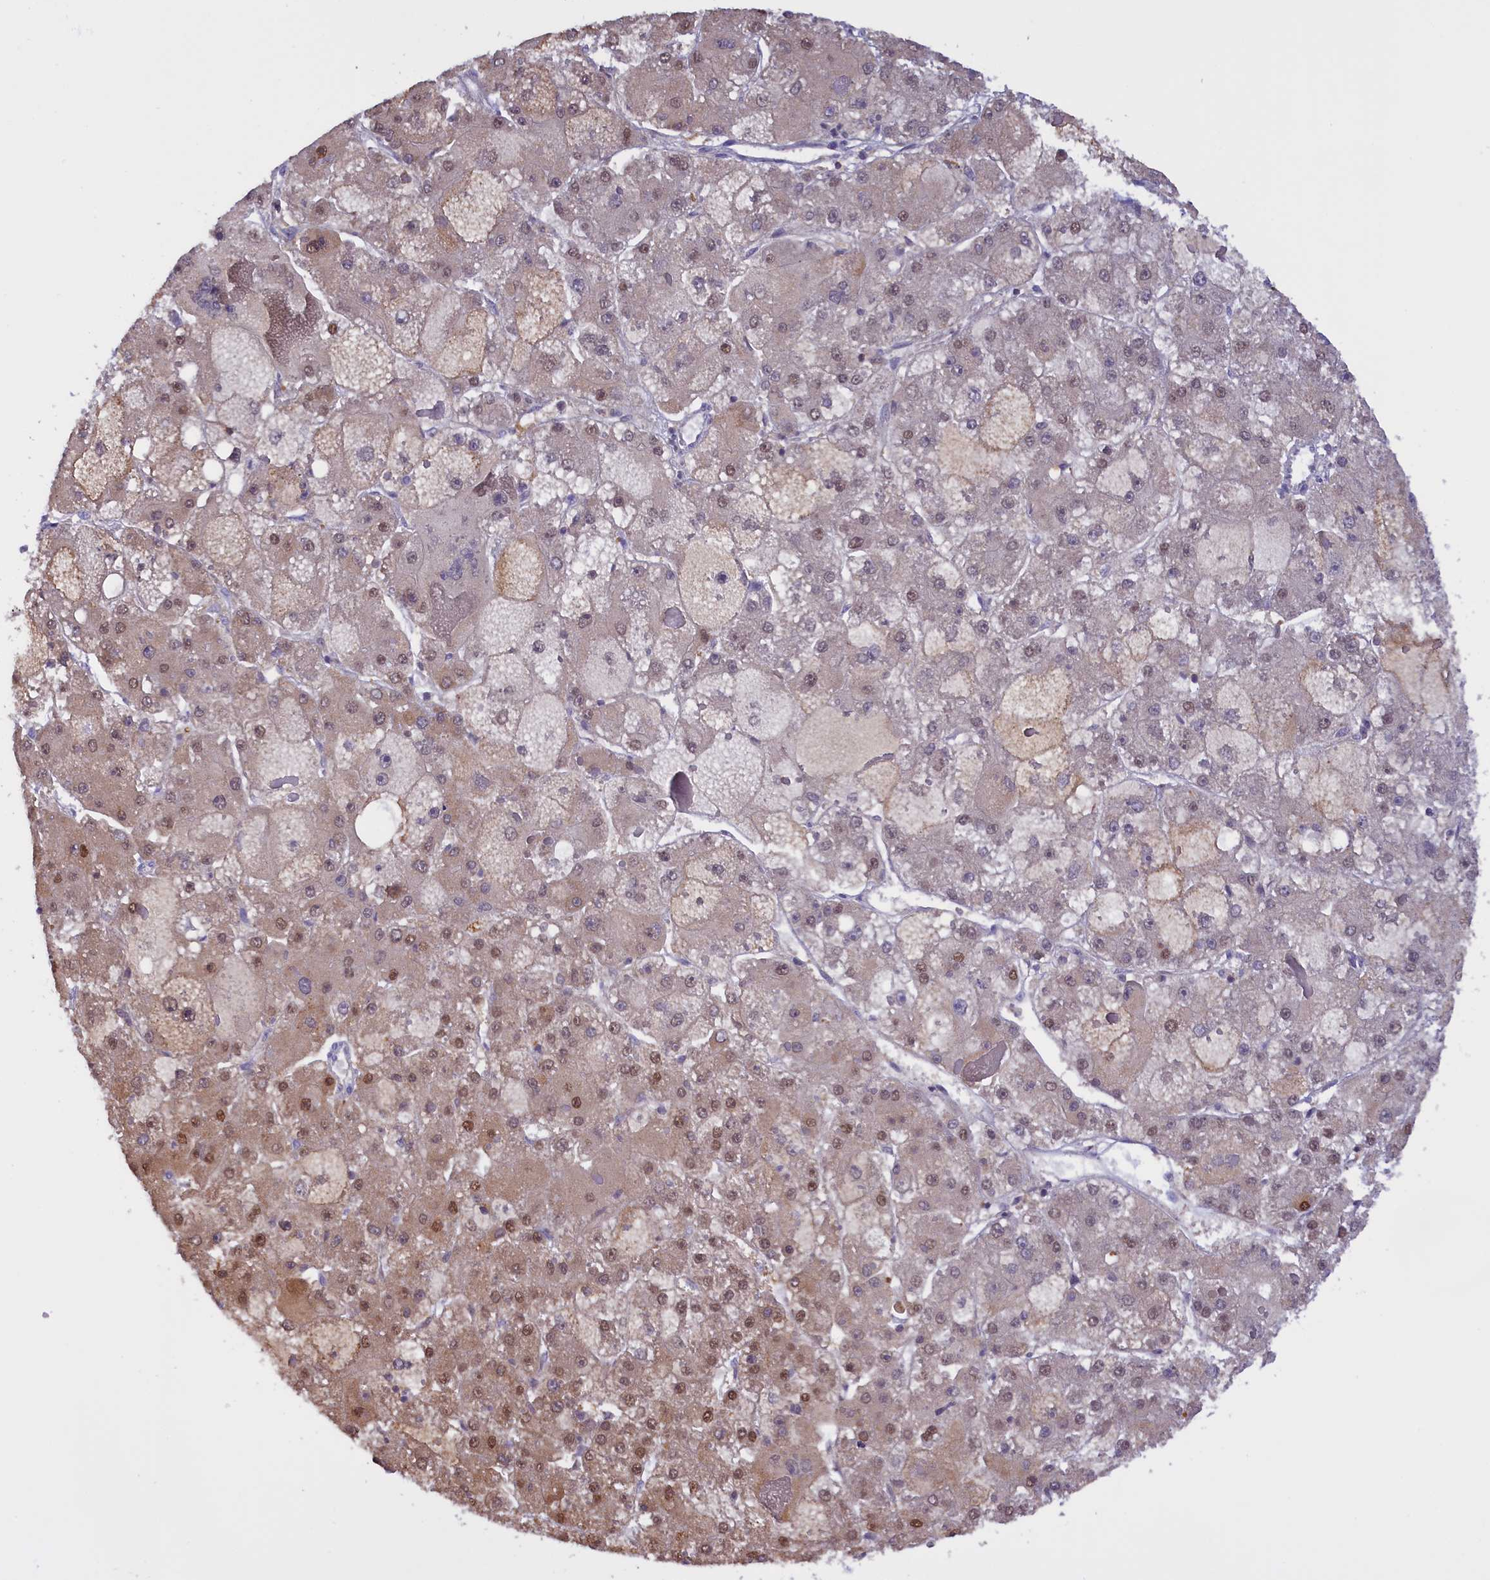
{"staining": {"intensity": "moderate", "quantity": "25%-75%", "location": "cytoplasmic/membranous,nuclear"}, "tissue": "liver cancer", "cell_type": "Tumor cells", "image_type": "cancer", "snomed": [{"axis": "morphology", "description": "Carcinoma, Hepatocellular, NOS"}, {"axis": "topography", "description": "Liver"}], "caption": "A micrograph of human liver hepatocellular carcinoma stained for a protein shows moderate cytoplasmic/membranous and nuclear brown staining in tumor cells.", "gene": "IZUMO2", "patient": {"sex": "female", "age": 73}}